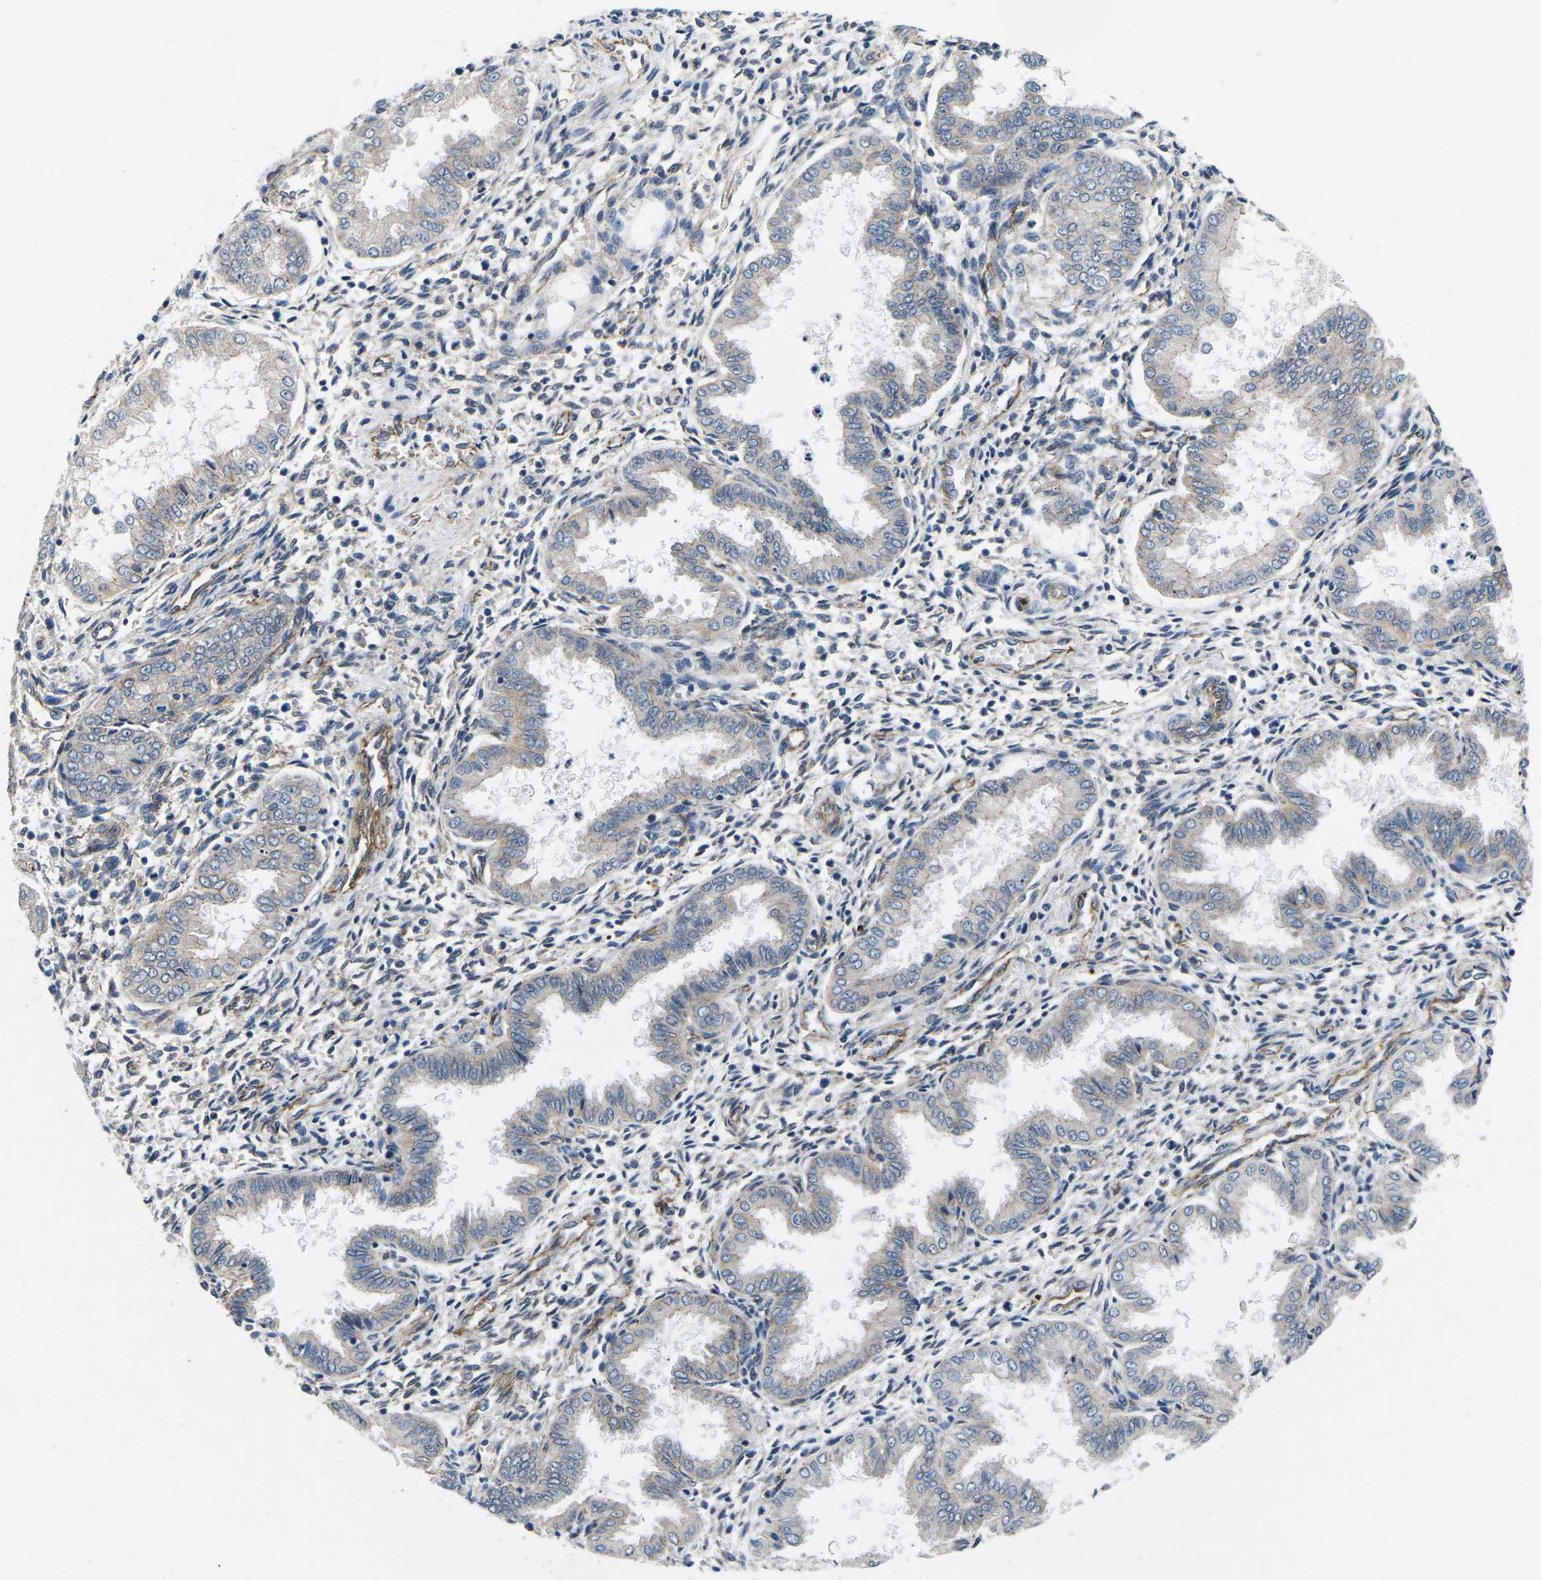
{"staining": {"intensity": "moderate", "quantity": "<25%", "location": "cytoplasmic/membranous"}, "tissue": "endometrium", "cell_type": "Cells in endometrial stroma", "image_type": "normal", "snomed": [{"axis": "morphology", "description": "Normal tissue, NOS"}, {"axis": "topography", "description": "Endometrium"}], "caption": "An immunohistochemistry (IHC) image of benign tissue is shown. Protein staining in brown labels moderate cytoplasmic/membranous positivity in endometrium within cells in endometrial stroma.", "gene": "CTNND1", "patient": {"sex": "female", "age": 33}}